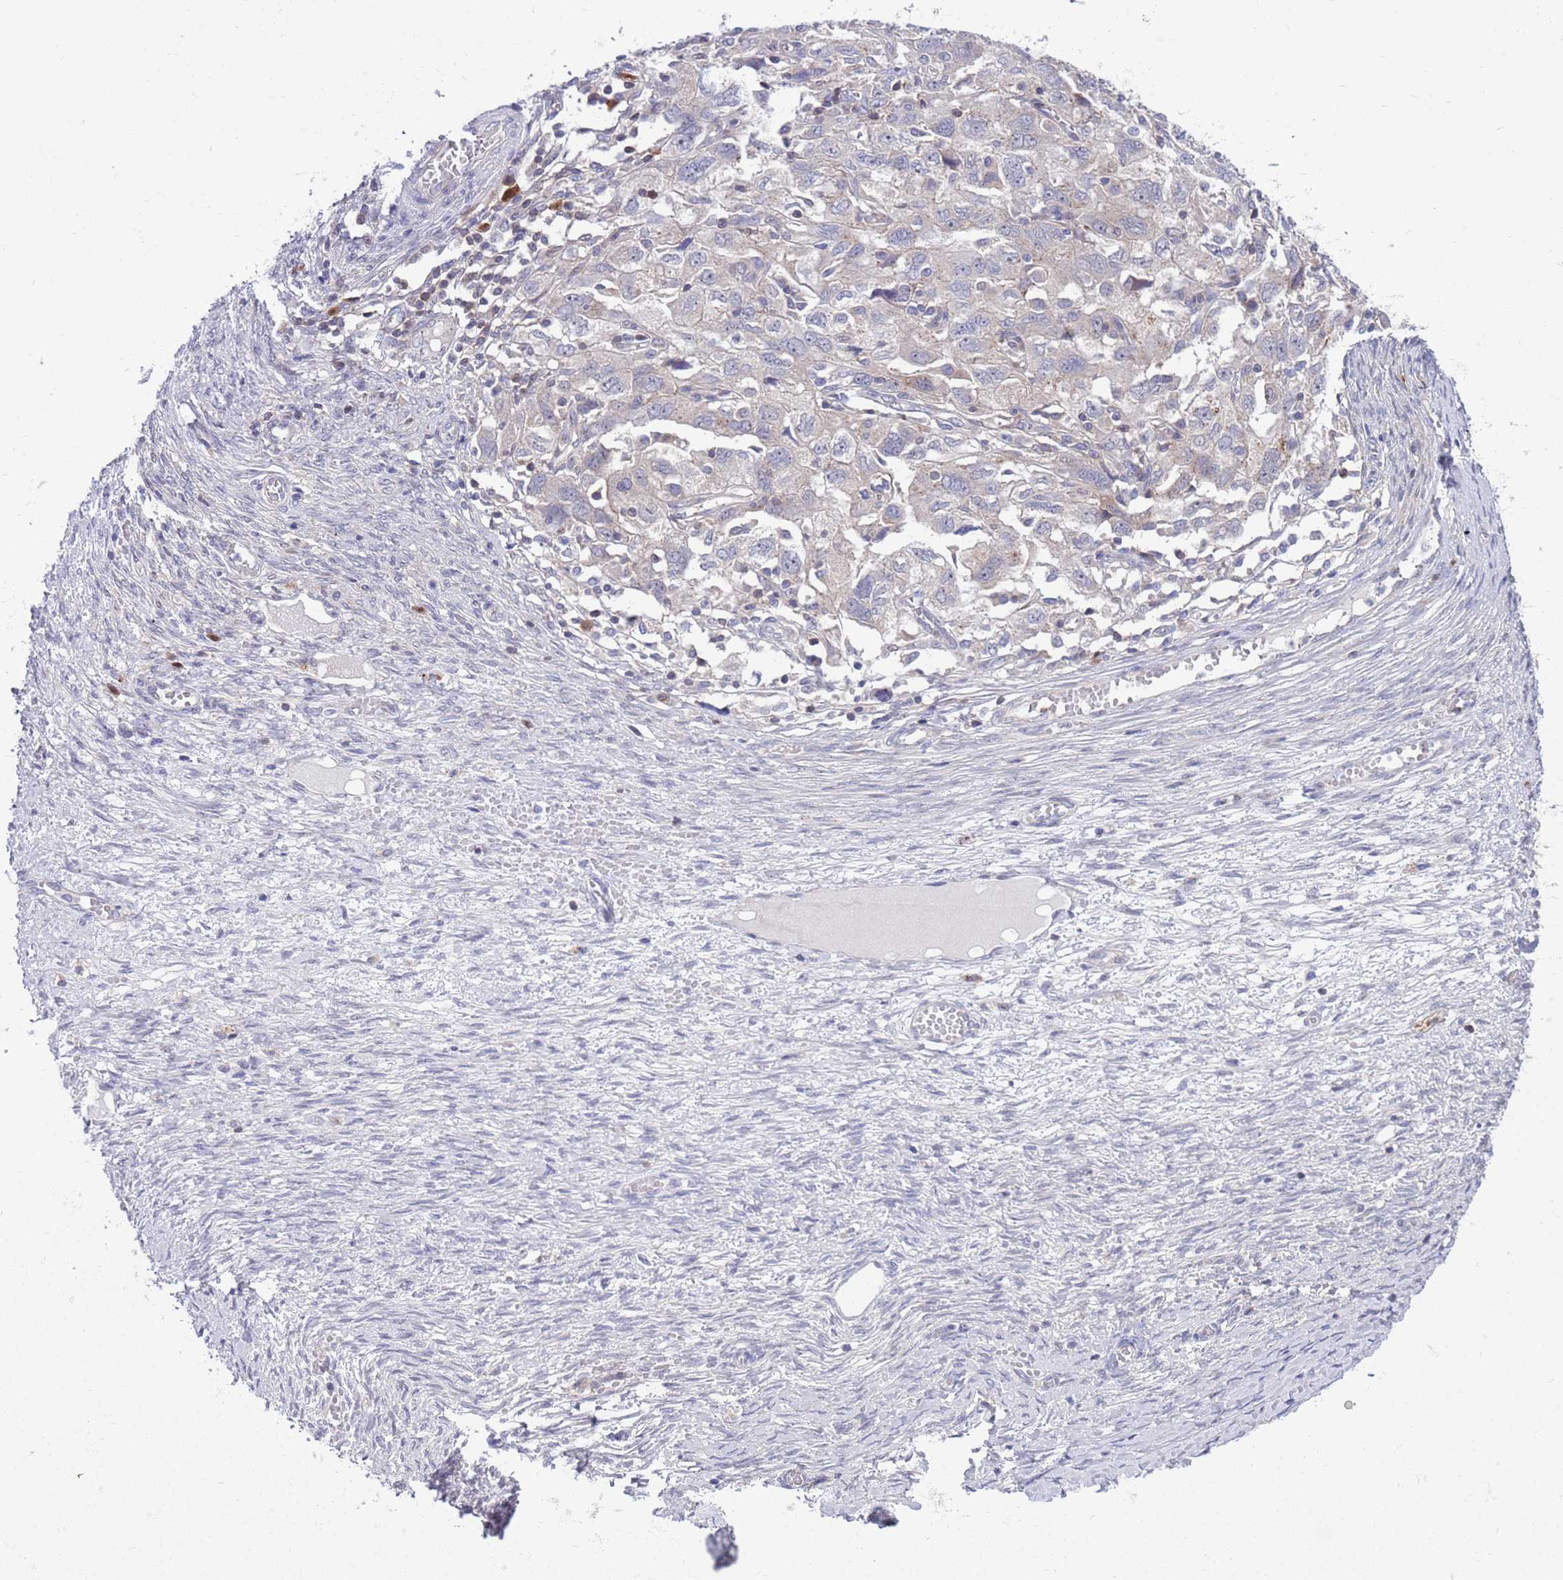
{"staining": {"intensity": "weak", "quantity": "<25%", "location": "cytoplasmic/membranous"}, "tissue": "ovarian cancer", "cell_type": "Tumor cells", "image_type": "cancer", "snomed": [{"axis": "morphology", "description": "Carcinoma, NOS"}, {"axis": "morphology", "description": "Cystadenocarcinoma, serous, NOS"}, {"axis": "topography", "description": "Ovary"}], "caption": "High magnification brightfield microscopy of carcinoma (ovarian) stained with DAB (brown) and counterstained with hematoxylin (blue): tumor cells show no significant expression. (DAB (3,3'-diaminobenzidine) IHC with hematoxylin counter stain).", "gene": "KLHL29", "patient": {"sex": "female", "age": 69}}